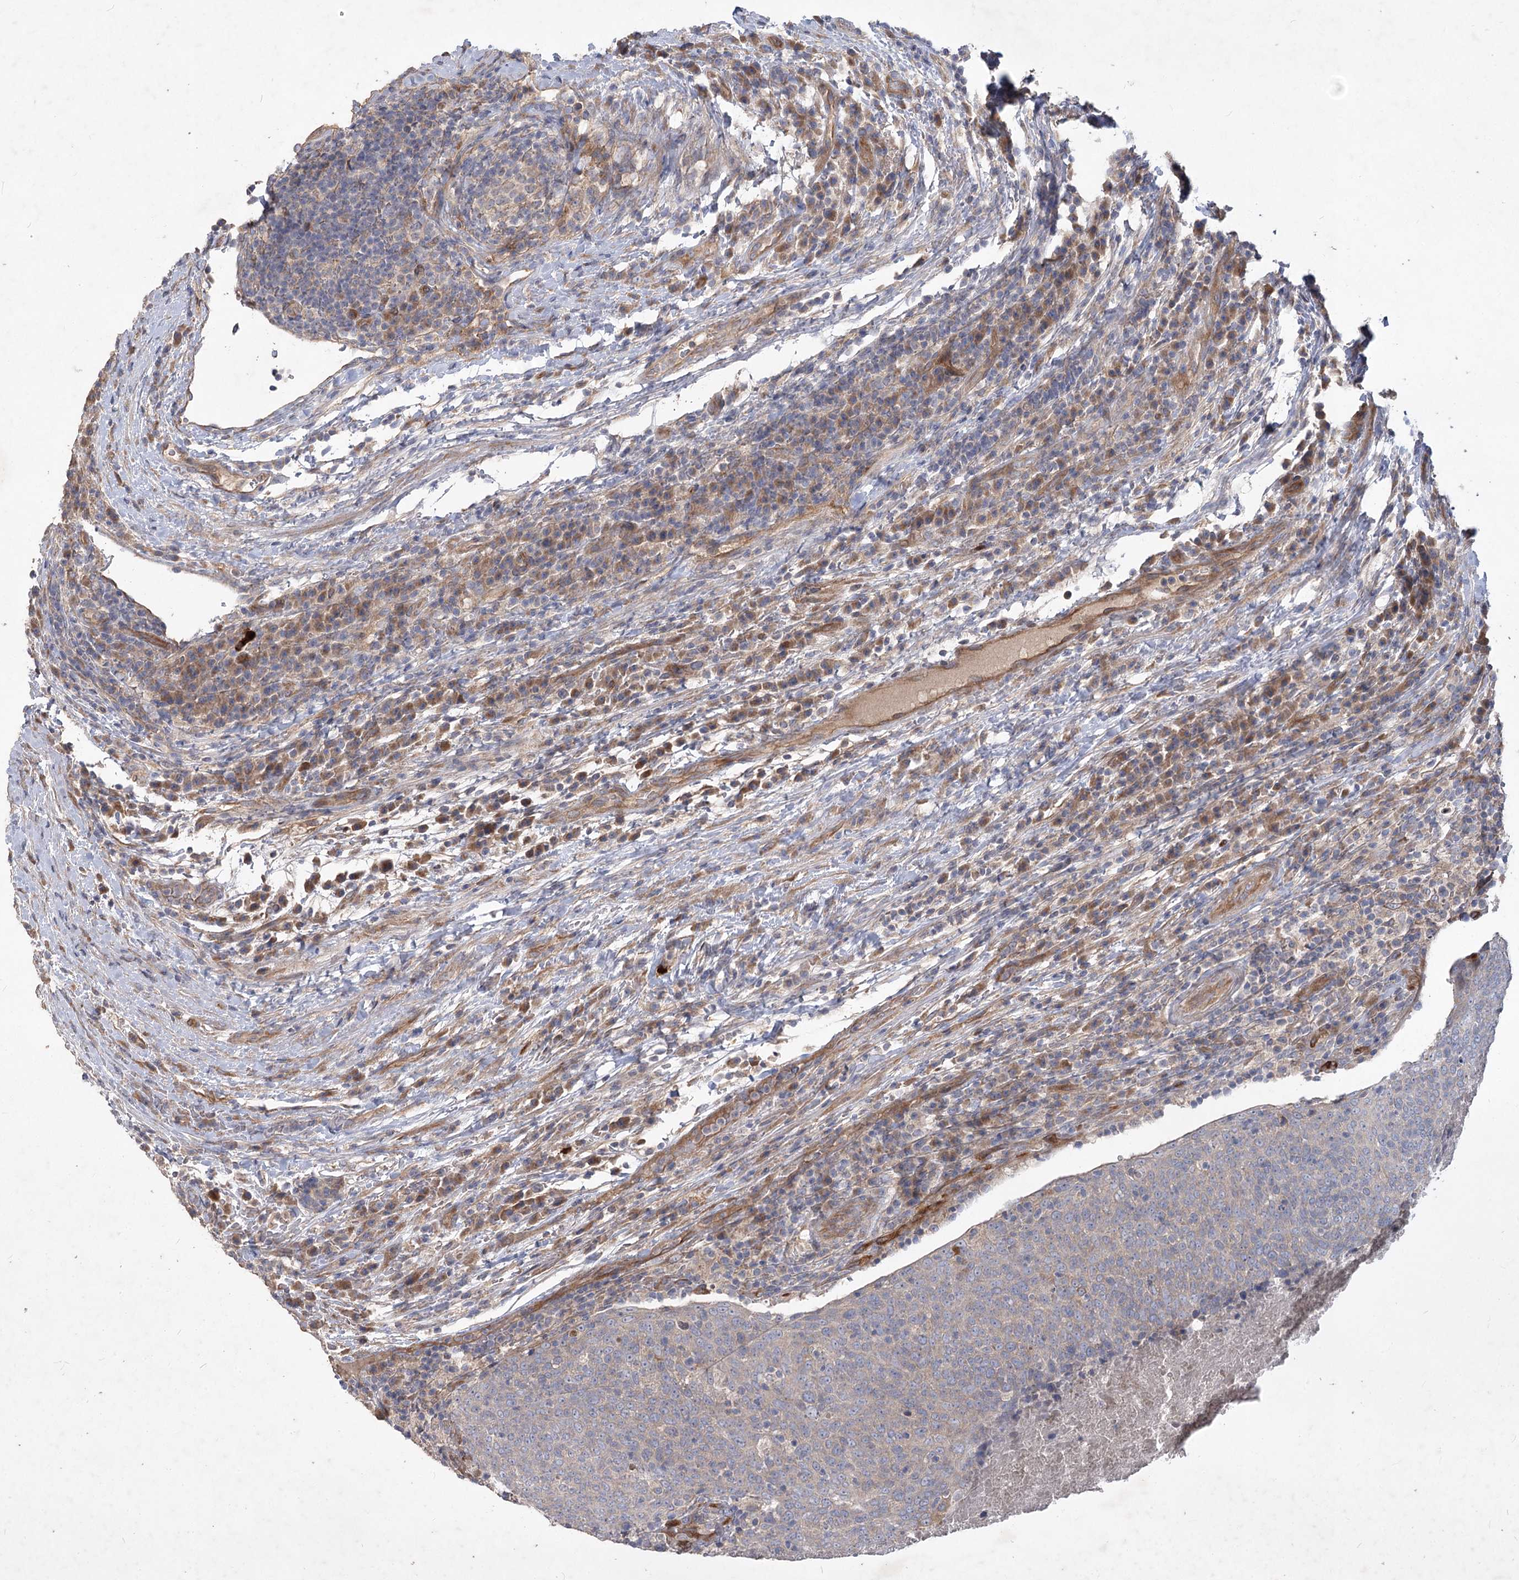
{"staining": {"intensity": "negative", "quantity": "none", "location": "none"}, "tissue": "head and neck cancer", "cell_type": "Tumor cells", "image_type": "cancer", "snomed": [{"axis": "morphology", "description": "Squamous cell carcinoma, NOS"}, {"axis": "morphology", "description": "Squamous cell carcinoma, metastatic, NOS"}, {"axis": "topography", "description": "Lymph node"}, {"axis": "topography", "description": "Head-Neck"}], "caption": "DAB (3,3'-diaminobenzidine) immunohistochemical staining of head and neck squamous cell carcinoma shows no significant positivity in tumor cells. (Brightfield microscopy of DAB (3,3'-diaminobenzidine) immunohistochemistry at high magnification).", "gene": "RIN2", "patient": {"sex": "male", "age": 62}}